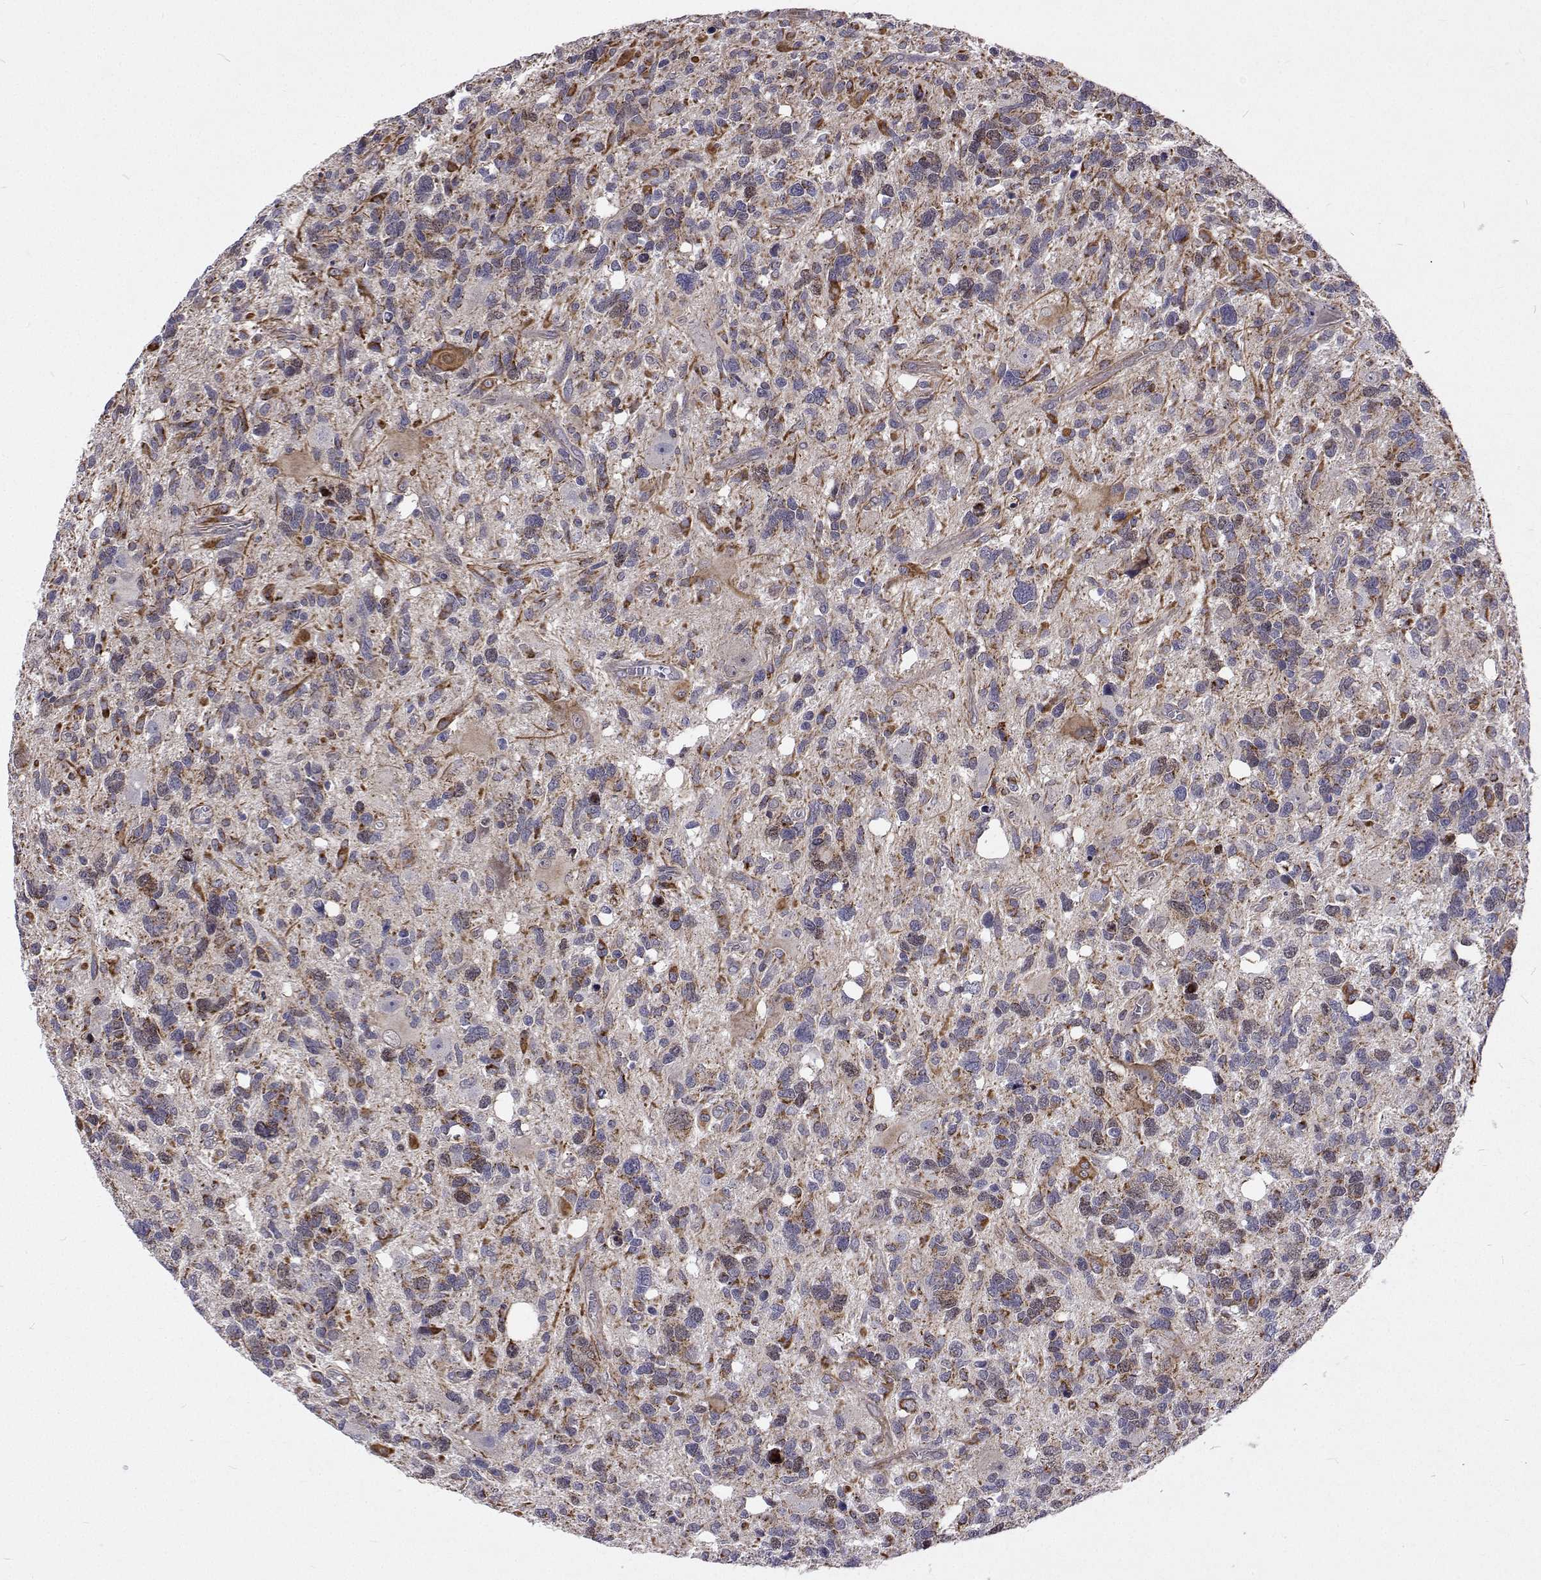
{"staining": {"intensity": "moderate", "quantity": "<25%", "location": "cytoplasmic/membranous"}, "tissue": "glioma", "cell_type": "Tumor cells", "image_type": "cancer", "snomed": [{"axis": "morphology", "description": "Glioma, malignant, High grade"}, {"axis": "topography", "description": "Brain"}], "caption": "Approximately <25% of tumor cells in human malignant glioma (high-grade) display moderate cytoplasmic/membranous protein positivity as visualized by brown immunohistochemical staining.", "gene": "DHTKD1", "patient": {"sex": "male", "age": 49}}